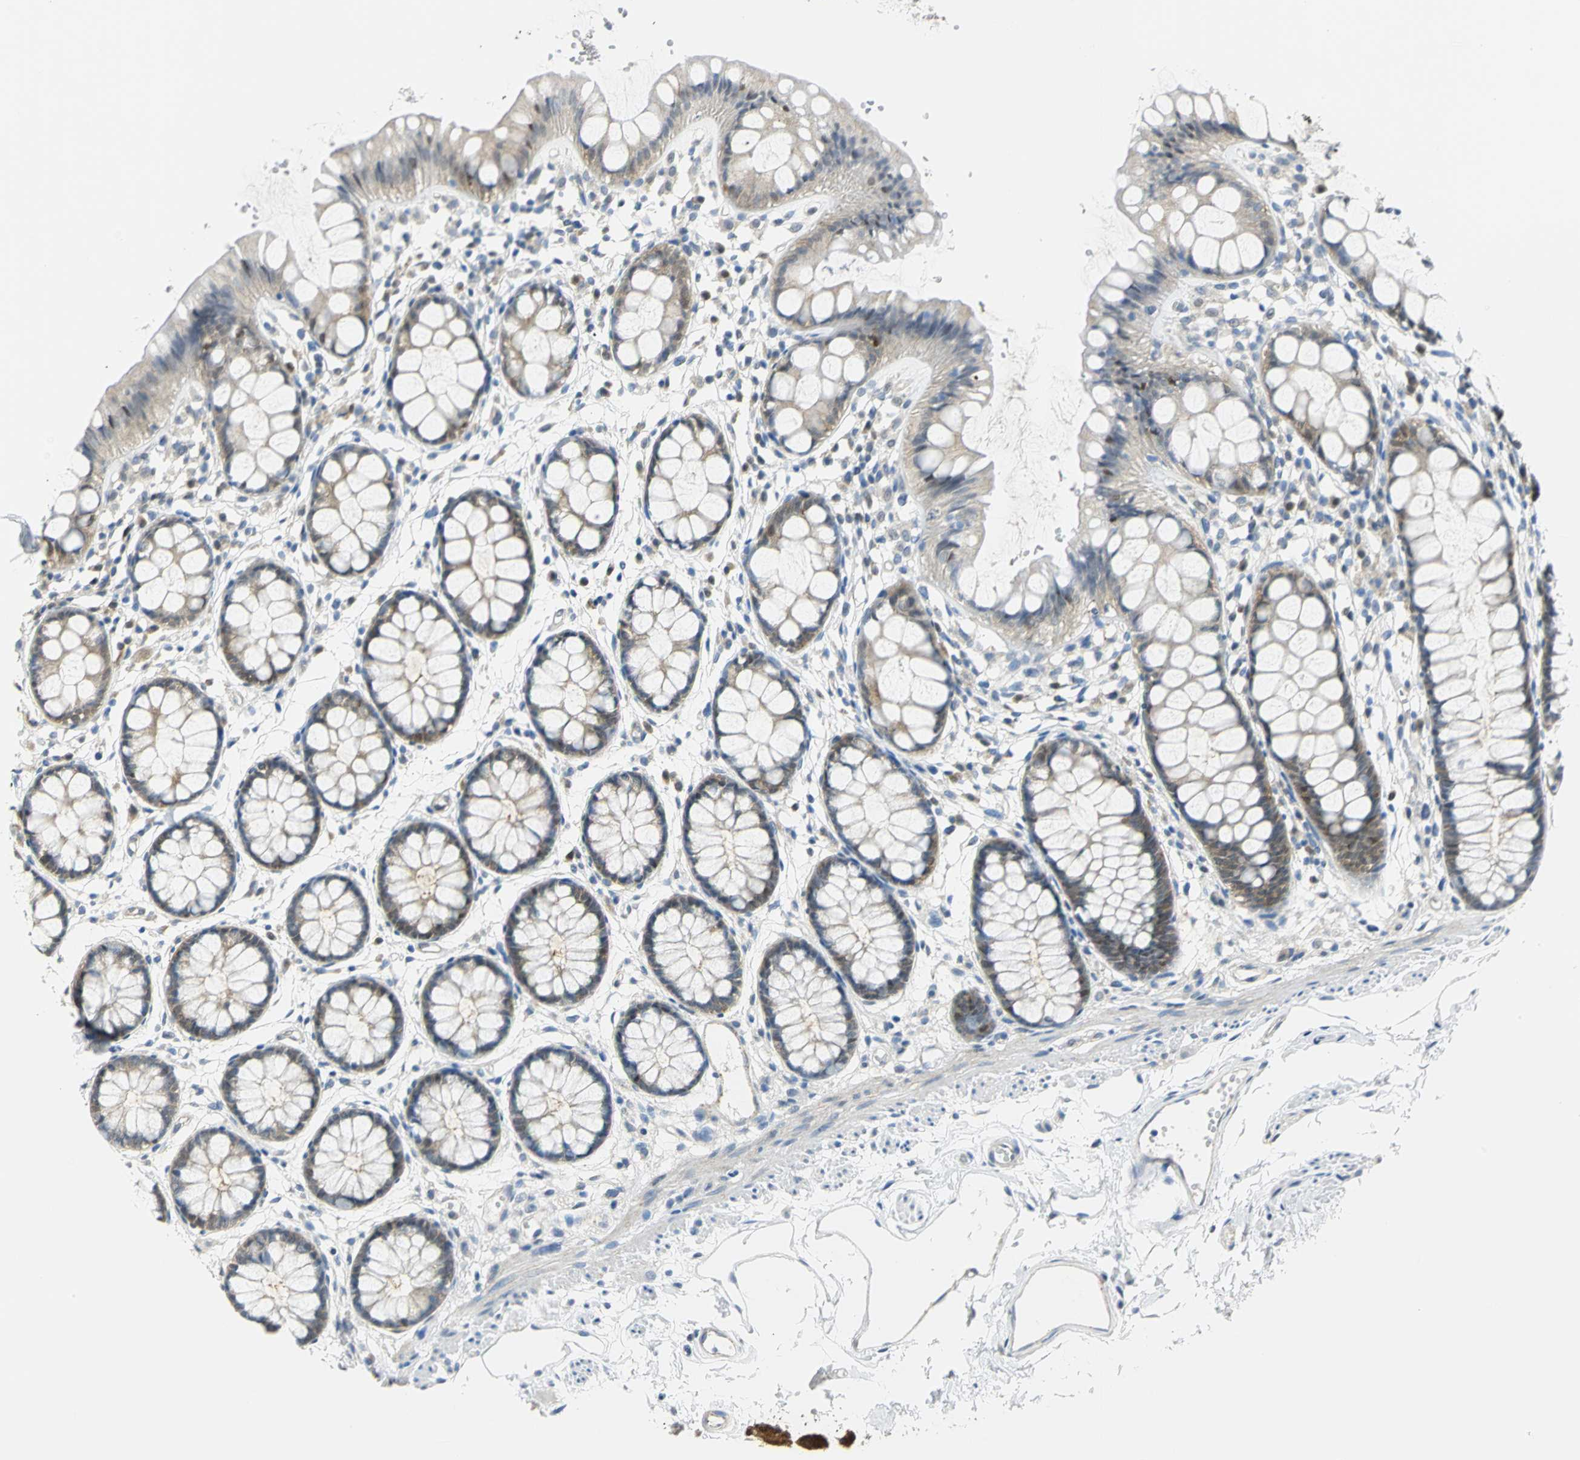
{"staining": {"intensity": "weak", "quantity": ">75%", "location": "cytoplasmic/membranous"}, "tissue": "rectum", "cell_type": "Glandular cells", "image_type": "normal", "snomed": [{"axis": "morphology", "description": "Normal tissue, NOS"}, {"axis": "topography", "description": "Rectum"}], "caption": "A photomicrograph of rectum stained for a protein demonstrates weak cytoplasmic/membranous brown staining in glandular cells. (DAB (3,3'-diaminobenzidine) = brown stain, brightfield microscopy at high magnification).", "gene": "PGM3", "patient": {"sex": "female", "age": 66}}